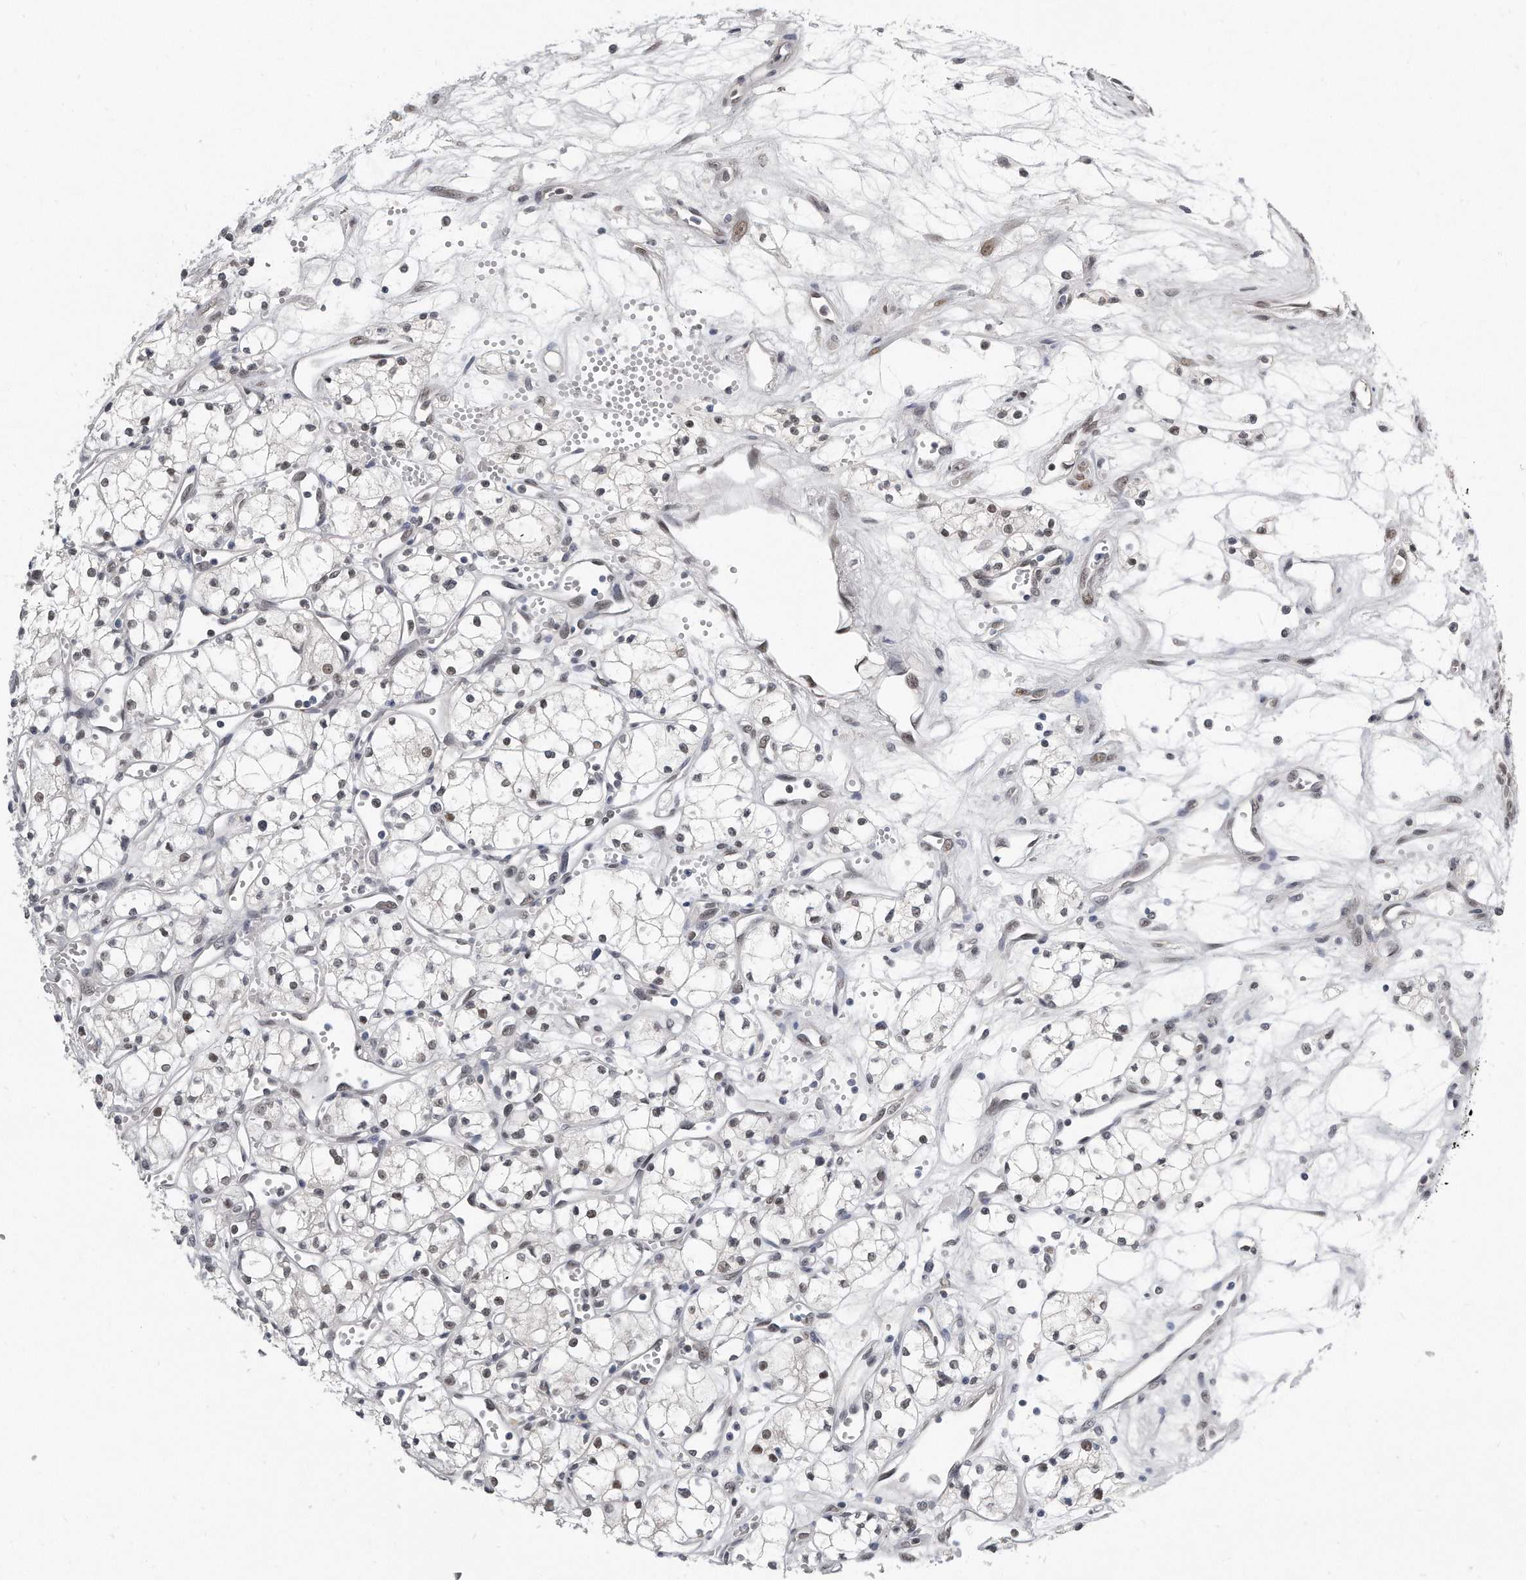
{"staining": {"intensity": "moderate", "quantity": "<25%", "location": "nuclear"}, "tissue": "renal cancer", "cell_type": "Tumor cells", "image_type": "cancer", "snomed": [{"axis": "morphology", "description": "Adenocarcinoma, NOS"}, {"axis": "topography", "description": "Kidney"}], "caption": "Human renal cancer (adenocarcinoma) stained with a brown dye demonstrates moderate nuclear positive expression in approximately <25% of tumor cells.", "gene": "CTBP2", "patient": {"sex": "male", "age": 59}}